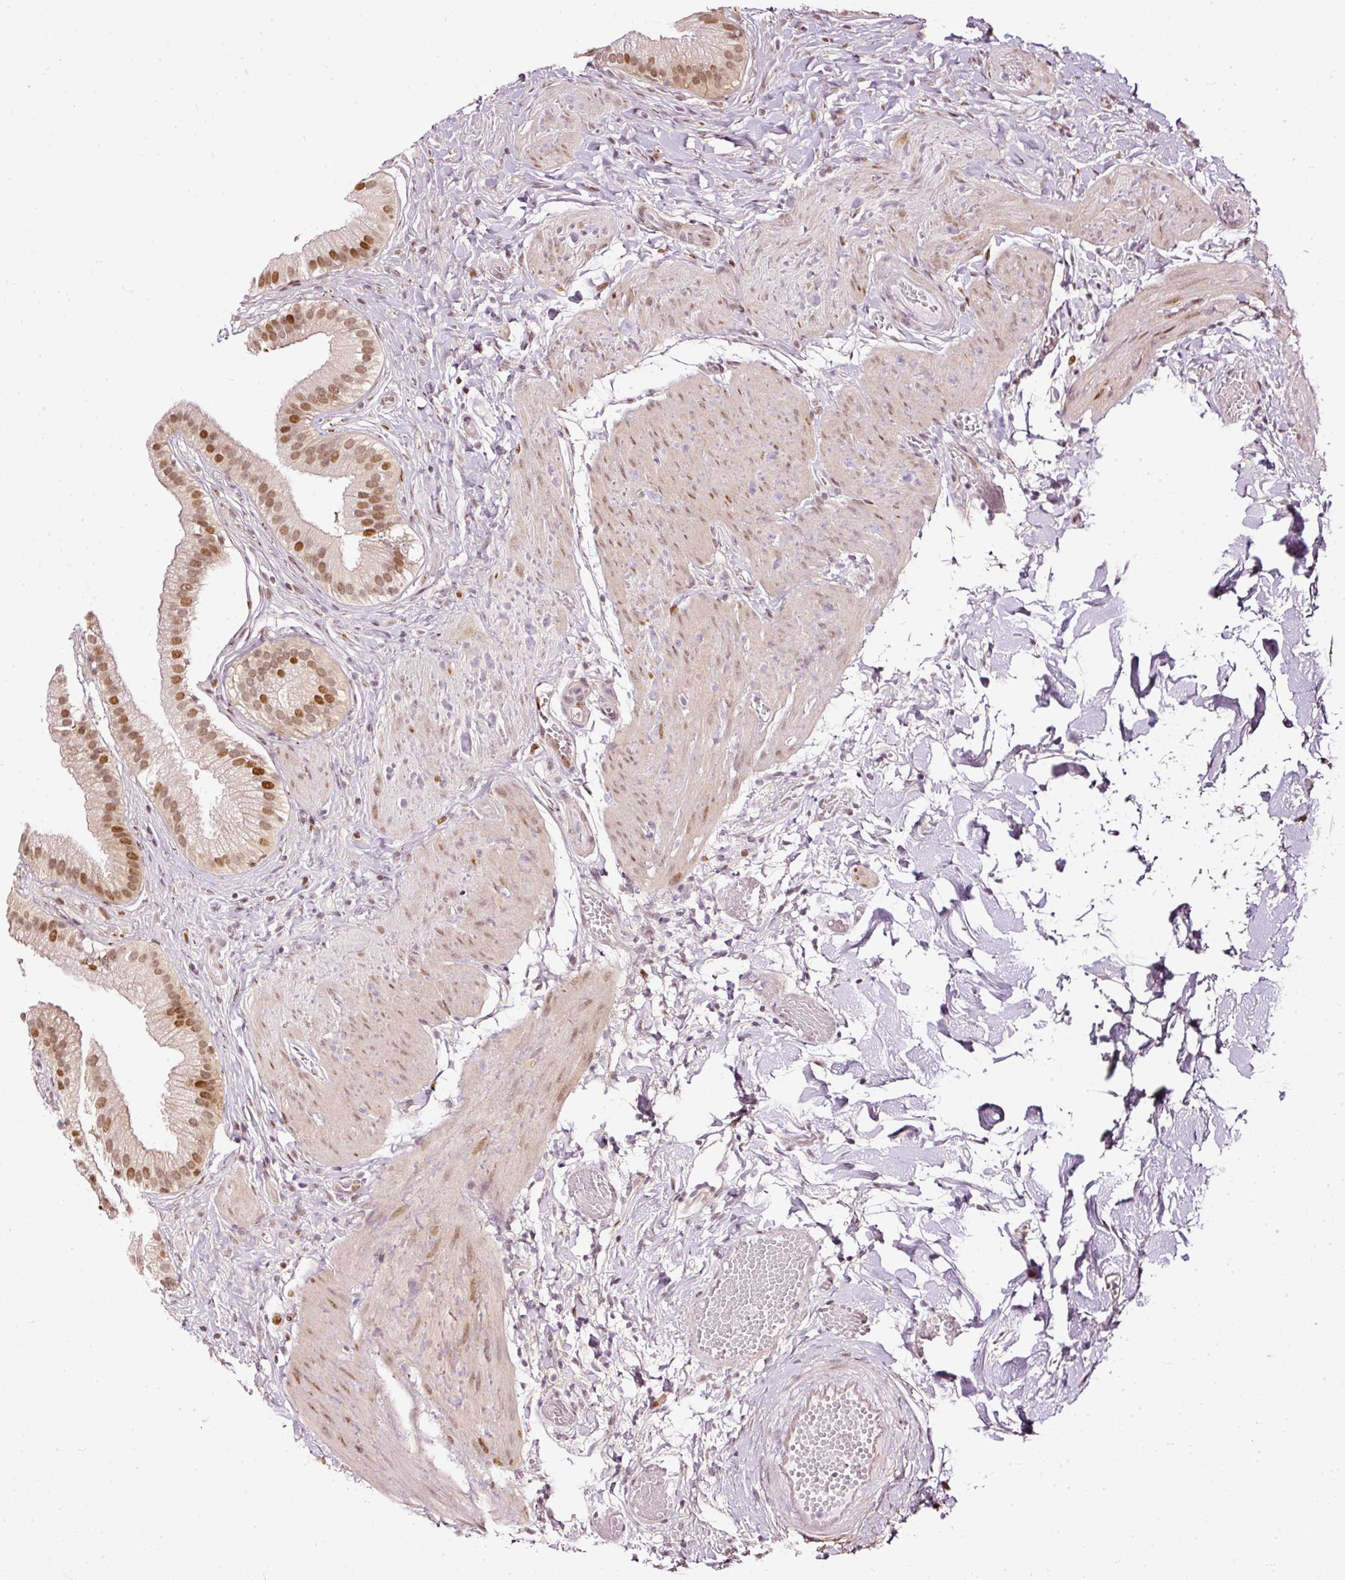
{"staining": {"intensity": "moderate", "quantity": ">75%", "location": "cytoplasmic/membranous,nuclear"}, "tissue": "gallbladder", "cell_type": "Glandular cells", "image_type": "normal", "snomed": [{"axis": "morphology", "description": "Normal tissue, NOS"}, {"axis": "topography", "description": "Gallbladder"}], "caption": "The immunohistochemical stain shows moderate cytoplasmic/membranous,nuclear positivity in glandular cells of benign gallbladder. The staining was performed using DAB (3,3'-diaminobenzidine), with brown indicating positive protein expression. Nuclei are stained blue with hematoxylin.", "gene": "ZNF778", "patient": {"sex": "female", "age": 63}}